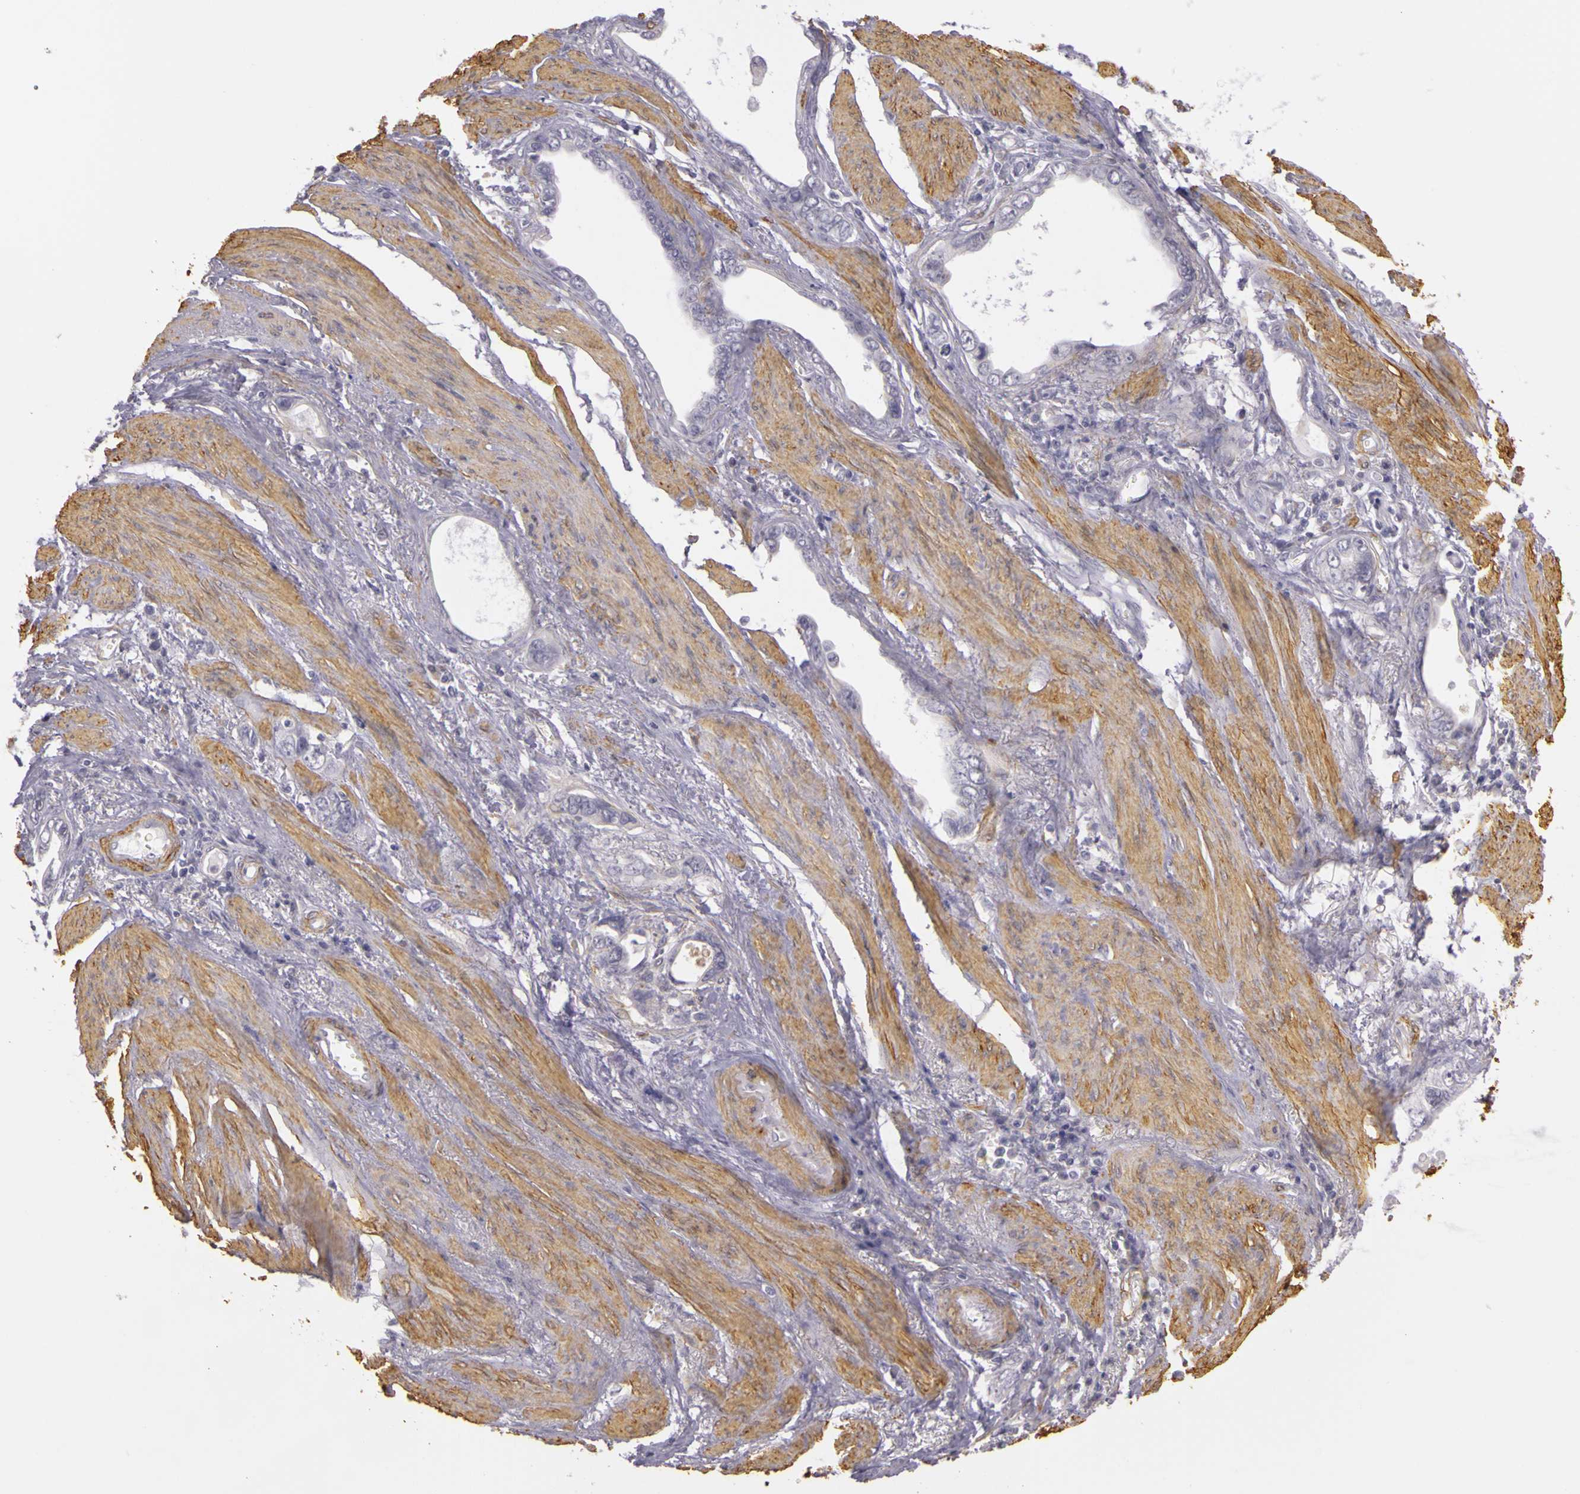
{"staining": {"intensity": "negative", "quantity": "none", "location": "none"}, "tissue": "stomach cancer", "cell_type": "Tumor cells", "image_type": "cancer", "snomed": [{"axis": "morphology", "description": "Adenocarcinoma, NOS"}, {"axis": "topography", "description": "Stomach"}], "caption": "Immunohistochemistry (IHC) micrograph of neoplastic tissue: adenocarcinoma (stomach) stained with DAB displays no significant protein expression in tumor cells. (DAB IHC, high magnification).", "gene": "CNTN2", "patient": {"sex": "male", "age": 78}}